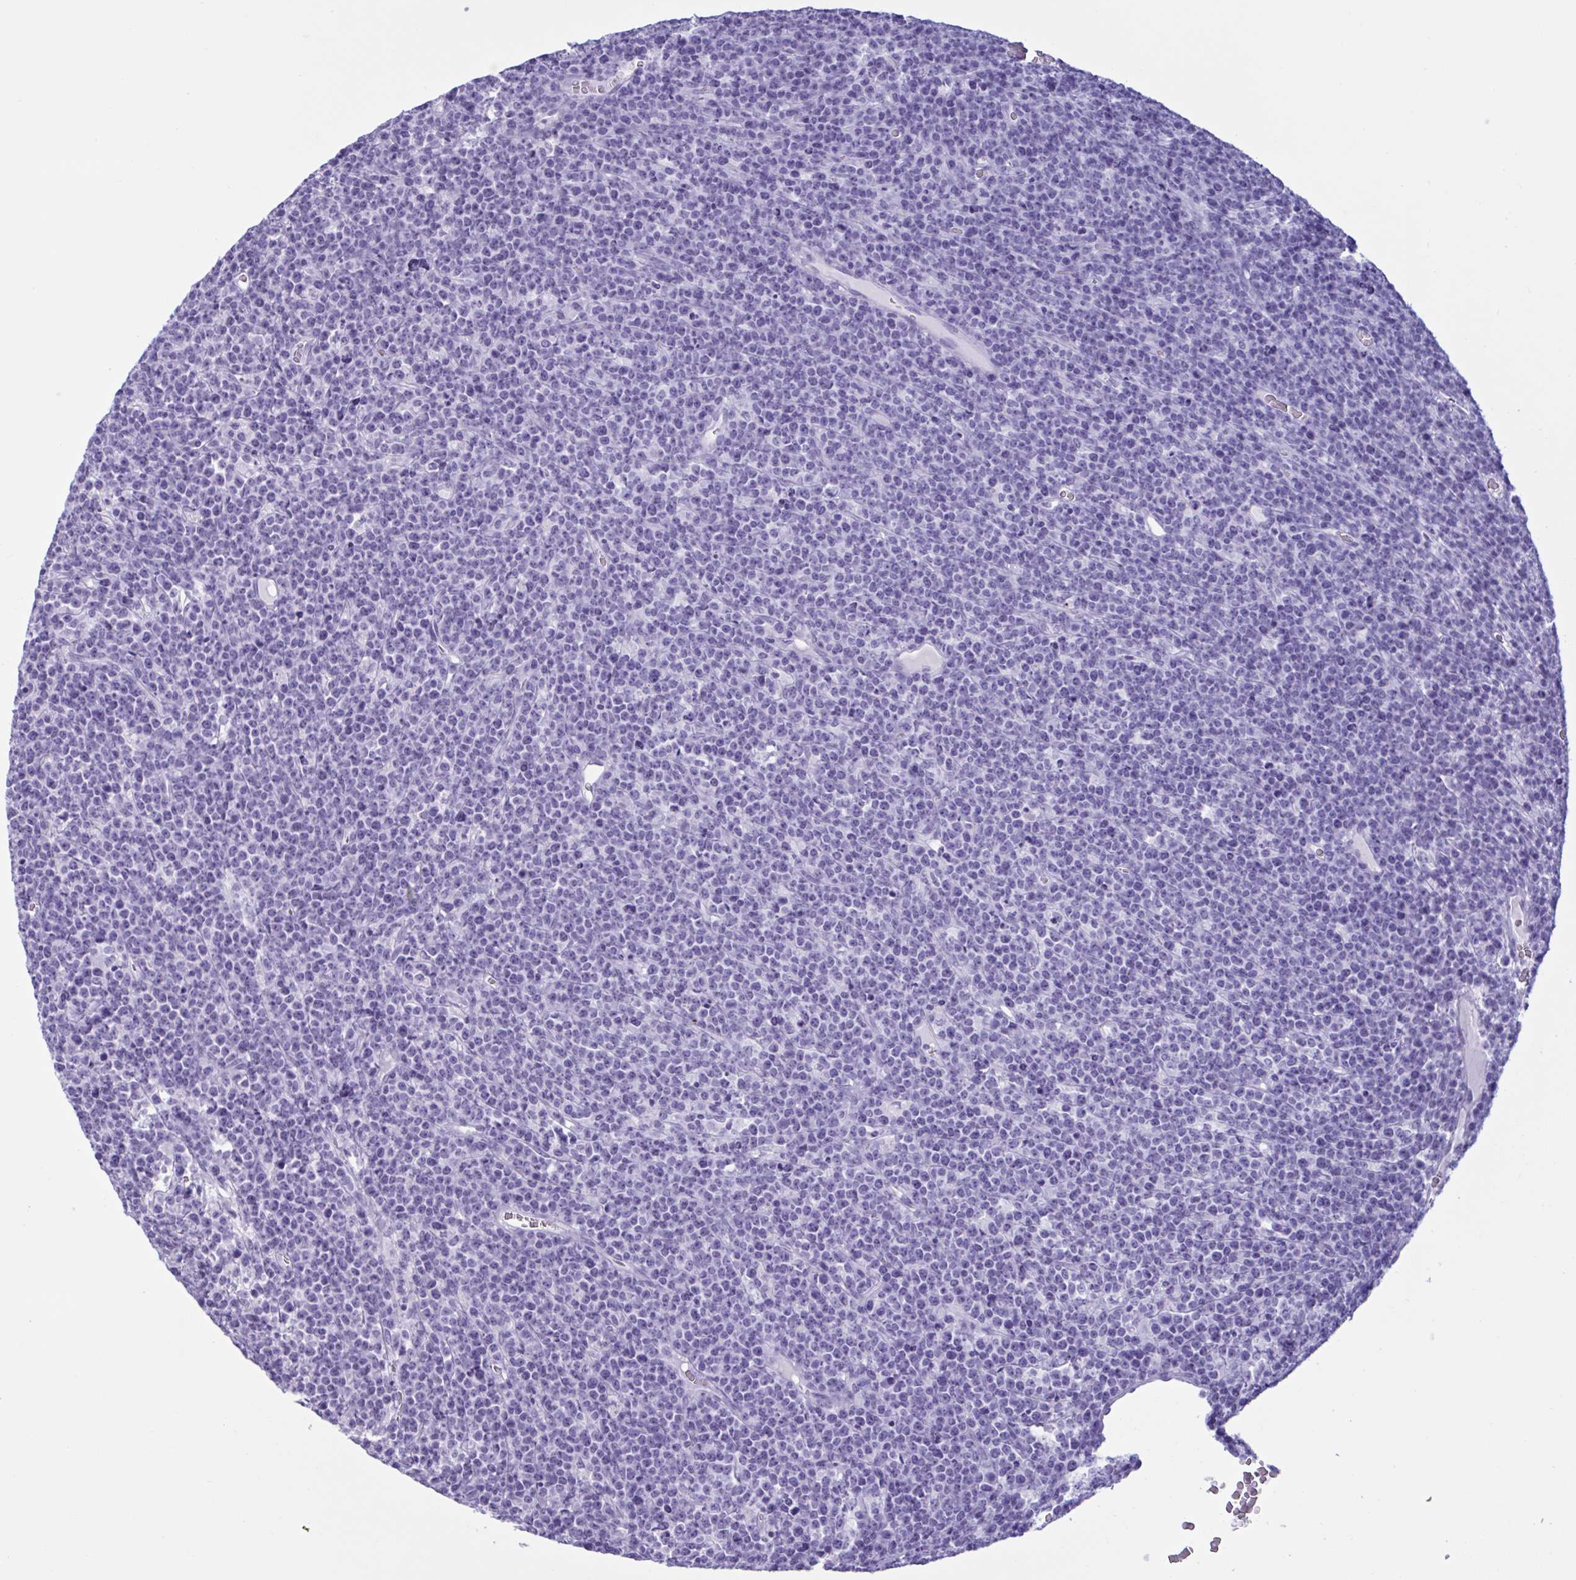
{"staining": {"intensity": "negative", "quantity": "none", "location": "none"}, "tissue": "lymphoma", "cell_type": "Tumor cells", "image_type": "cancer", "snomed": [{"axis": "morphology", "description": "Malignant lymphoma, non-Hodgkin's type, High grade"}, {"axis": "topography", "description": "Ovary"}], "caption": "IHC photomicrograph of neoplastic tissue: human lymphoma stained with DAB (3,3'-diaminobenzidine) shows no significant protein positivity in tumor cells.", "gene": "MRGPRG", "patient": {"sex": "female", "age": 56}}